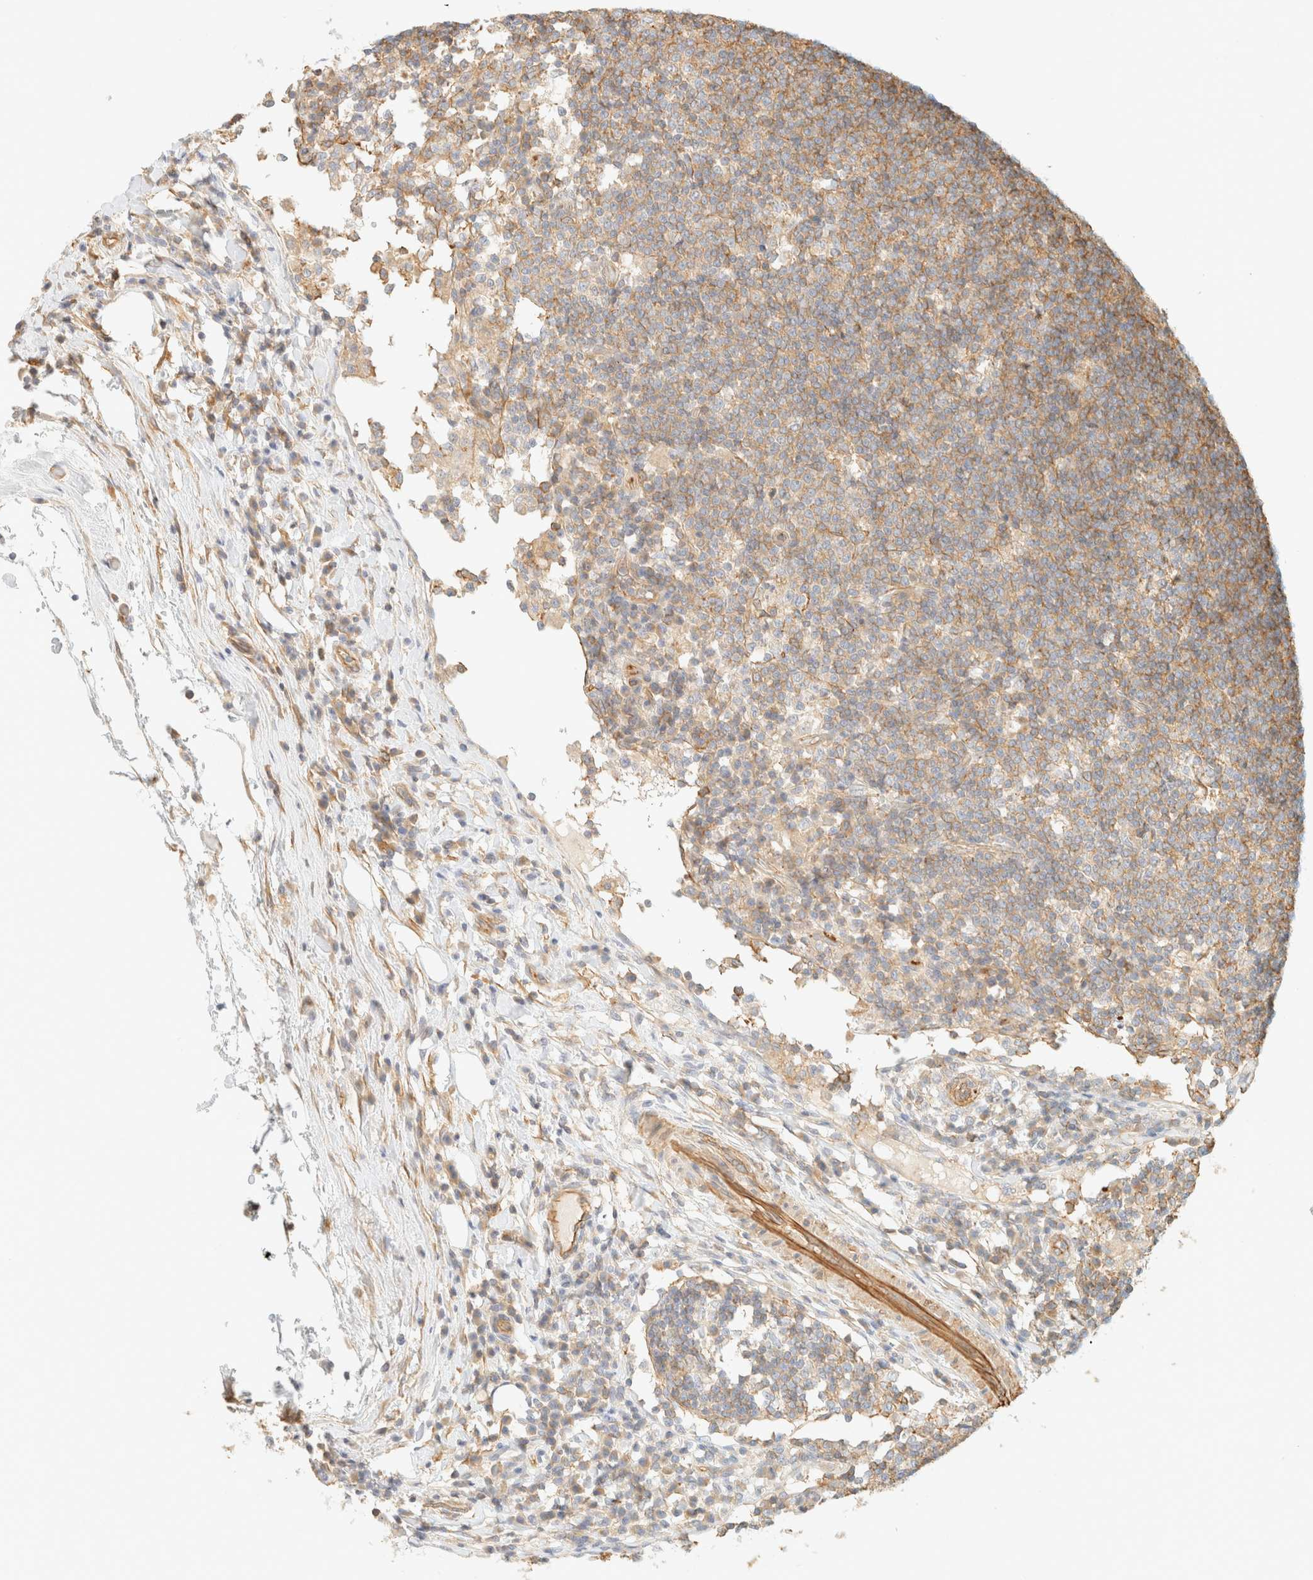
{"staining": {"intensity": "moderate", "quantity": ">75%", "location": "cytoplasmic/membranous"}, "tissue": "lymph node", "cell_type": "Germinal center cells", "image_type": "normal", "snomed": [{"axis": "morphology", "description": "Normal tissue, NOS"}, {"axis": "topography", "description": "Lymph node"}], "caption": "Germinal center cells display moderate cytoplasmic/membranous positivity in approximately >75% of cells in benign lymph node. Immunohistochemistry (ihc) stains the protein in brown and the nuclei are stained blue.", "gene": "OTOP2", "patient": {"sex": "female", "age": 53}}